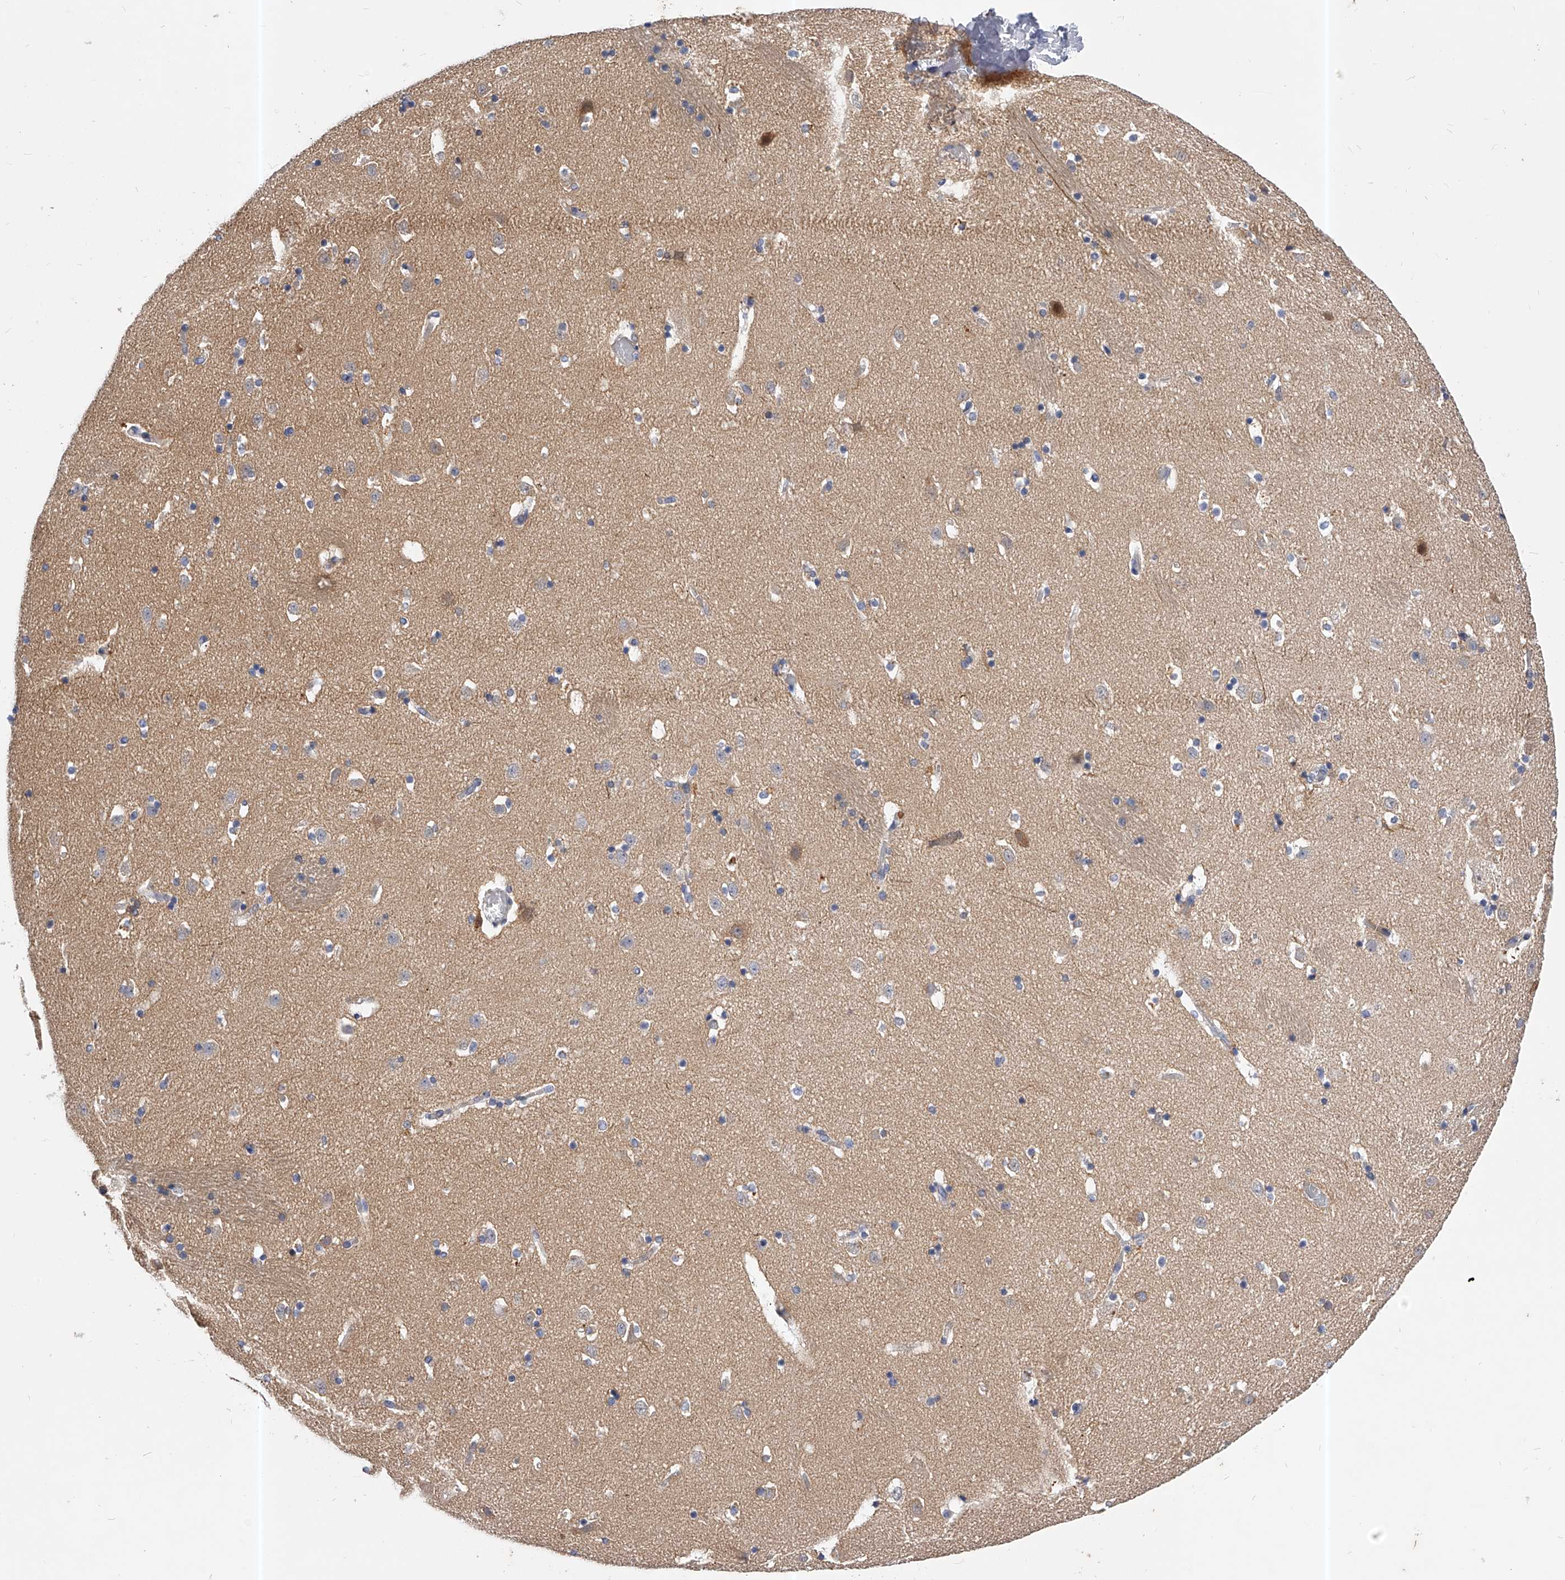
{"staining": {"intensity": "strong", "quantity": "<25%", "location": "cytoplasmic/membranous"}, "tissue": "caudate", "cell_type": "Glial cells", "image_type": "normal", "snomed": [{"axis": "morphology", "description": "Normal tissue, NOS"}, {"axis": "topography", "description": "Lateral ventricle wall"}], "caption": "DAB immunohistochemical staining of benign human caudate reveals strong cytoplasmic/membranous protein expression in about <25% of glial cells.", "gene": "PPP5C", "patient": {"sex": "male", "age": 45}}